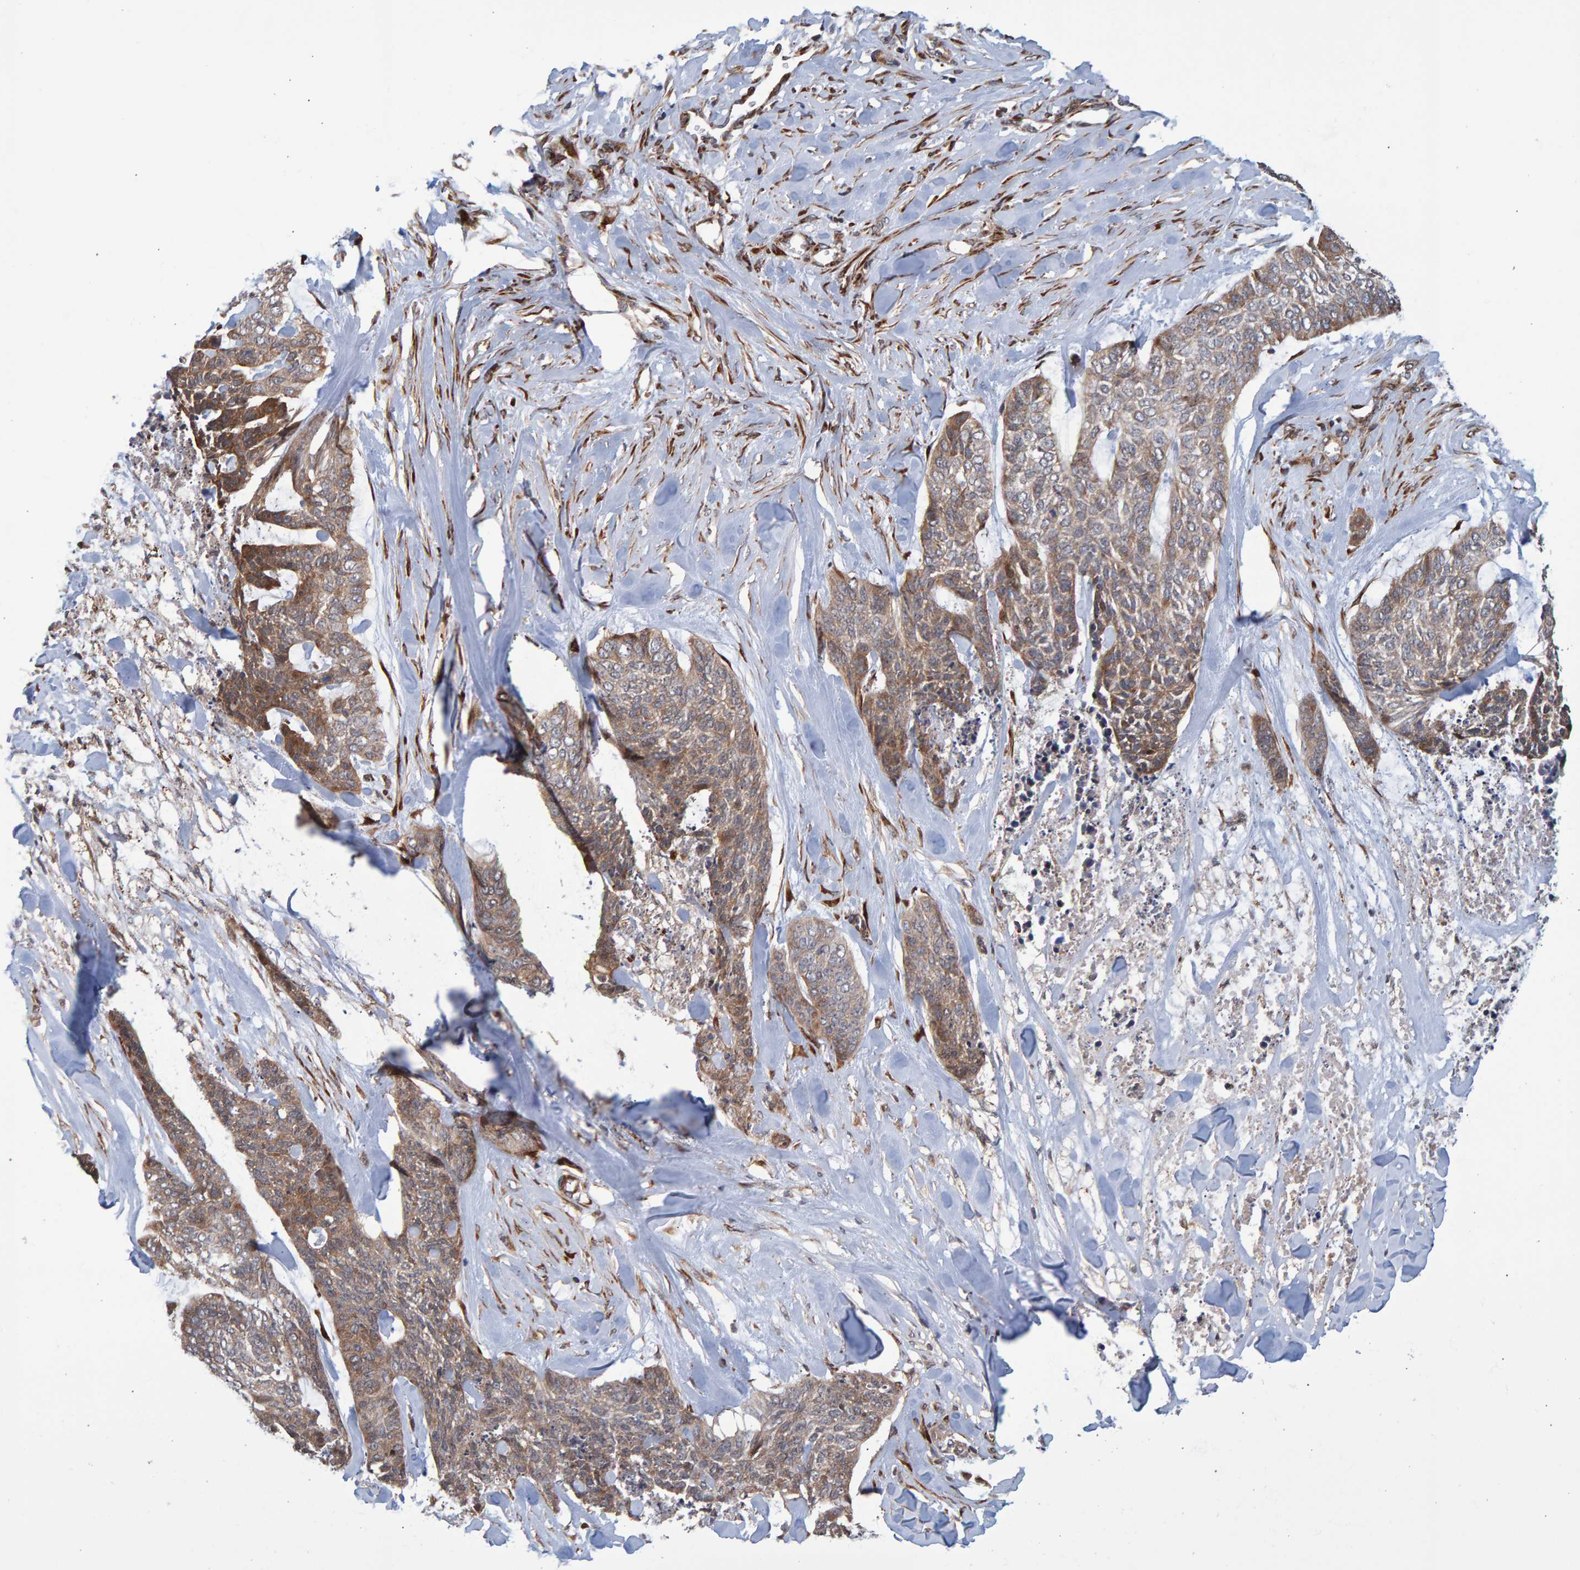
{"staining": {"intensity": "moderate", "quantity": ">75%", "location": "cytoplasmic/membranous"}, "tissue": "skin cancer", "cell_type": "Tumor cells", "image_type": "cancer", "snomed": [{"axis": "morphology", "description": "Basal cell carcinoma"}, {"axis": "topography", "description": "Skin"}], "caption": "Basal cell carcinoma (skin) was stained to show a protein in brown. There is medium levels of moderate cytoplasmic/membranous staining in approximately >75% of tumor cells. (brown staining indicates protein expression, while blue staining denotes nuclei).", "gene": "LRBA", "patient": {"sex": "female", "age": 64}}